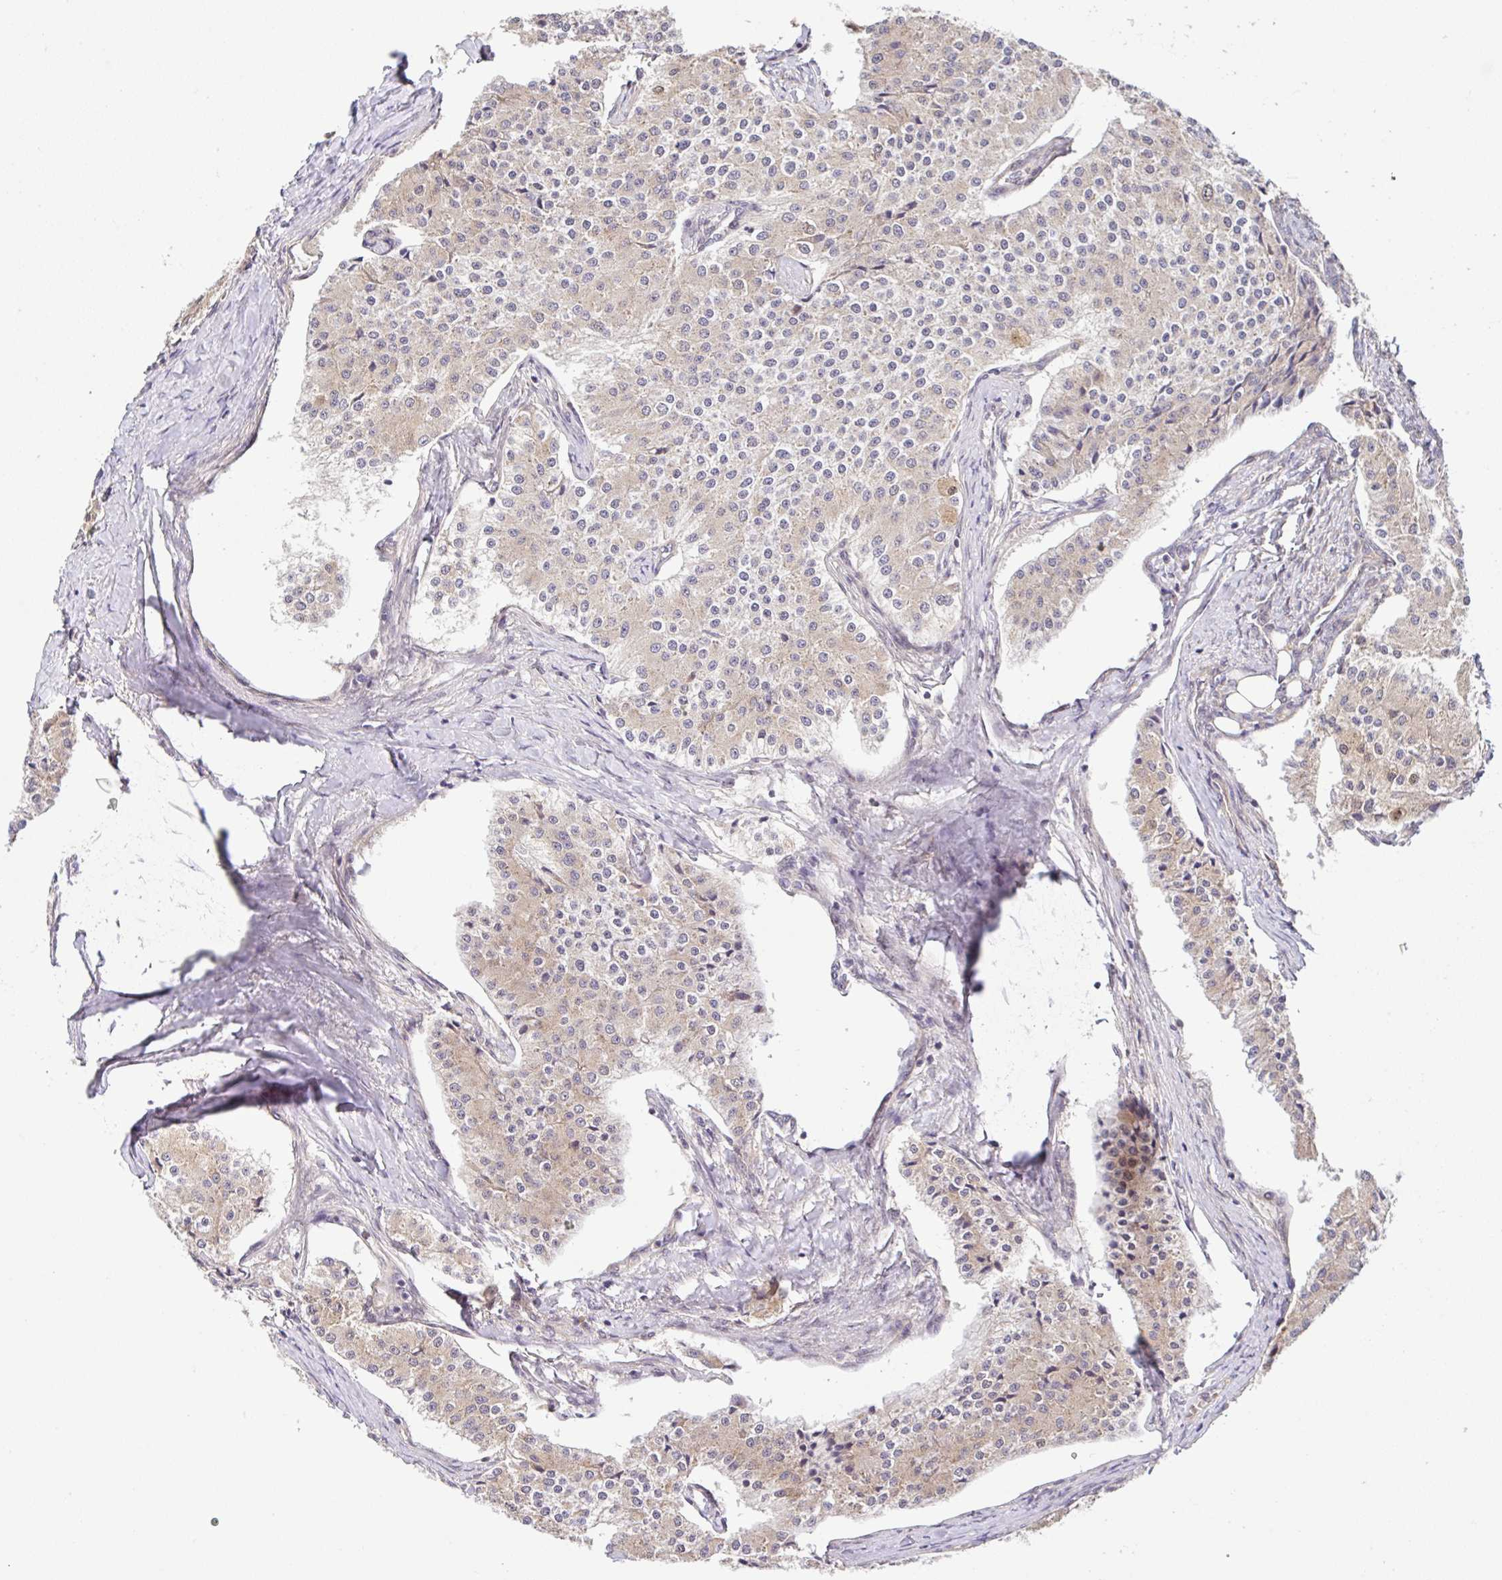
{"staining": {"intensity": "weak", "quantity": "<25%", "location": "cytoplasmic/membranous"}, "tissue": "carcinoid", "cell_type": "Tumor cells", "image_type": "cancer", "snomed": [{"axis": "morphology", "description": "Carcinoid, malignant, NOS"}, {"axis": "topography", "description": "Colon"}], "caption": "Photomicrograph shows no protein staining in tumor cells of malignant carcinoid tissue.", "gene": "UBE4A", "patient": {"sex": "female", "age": 52}}